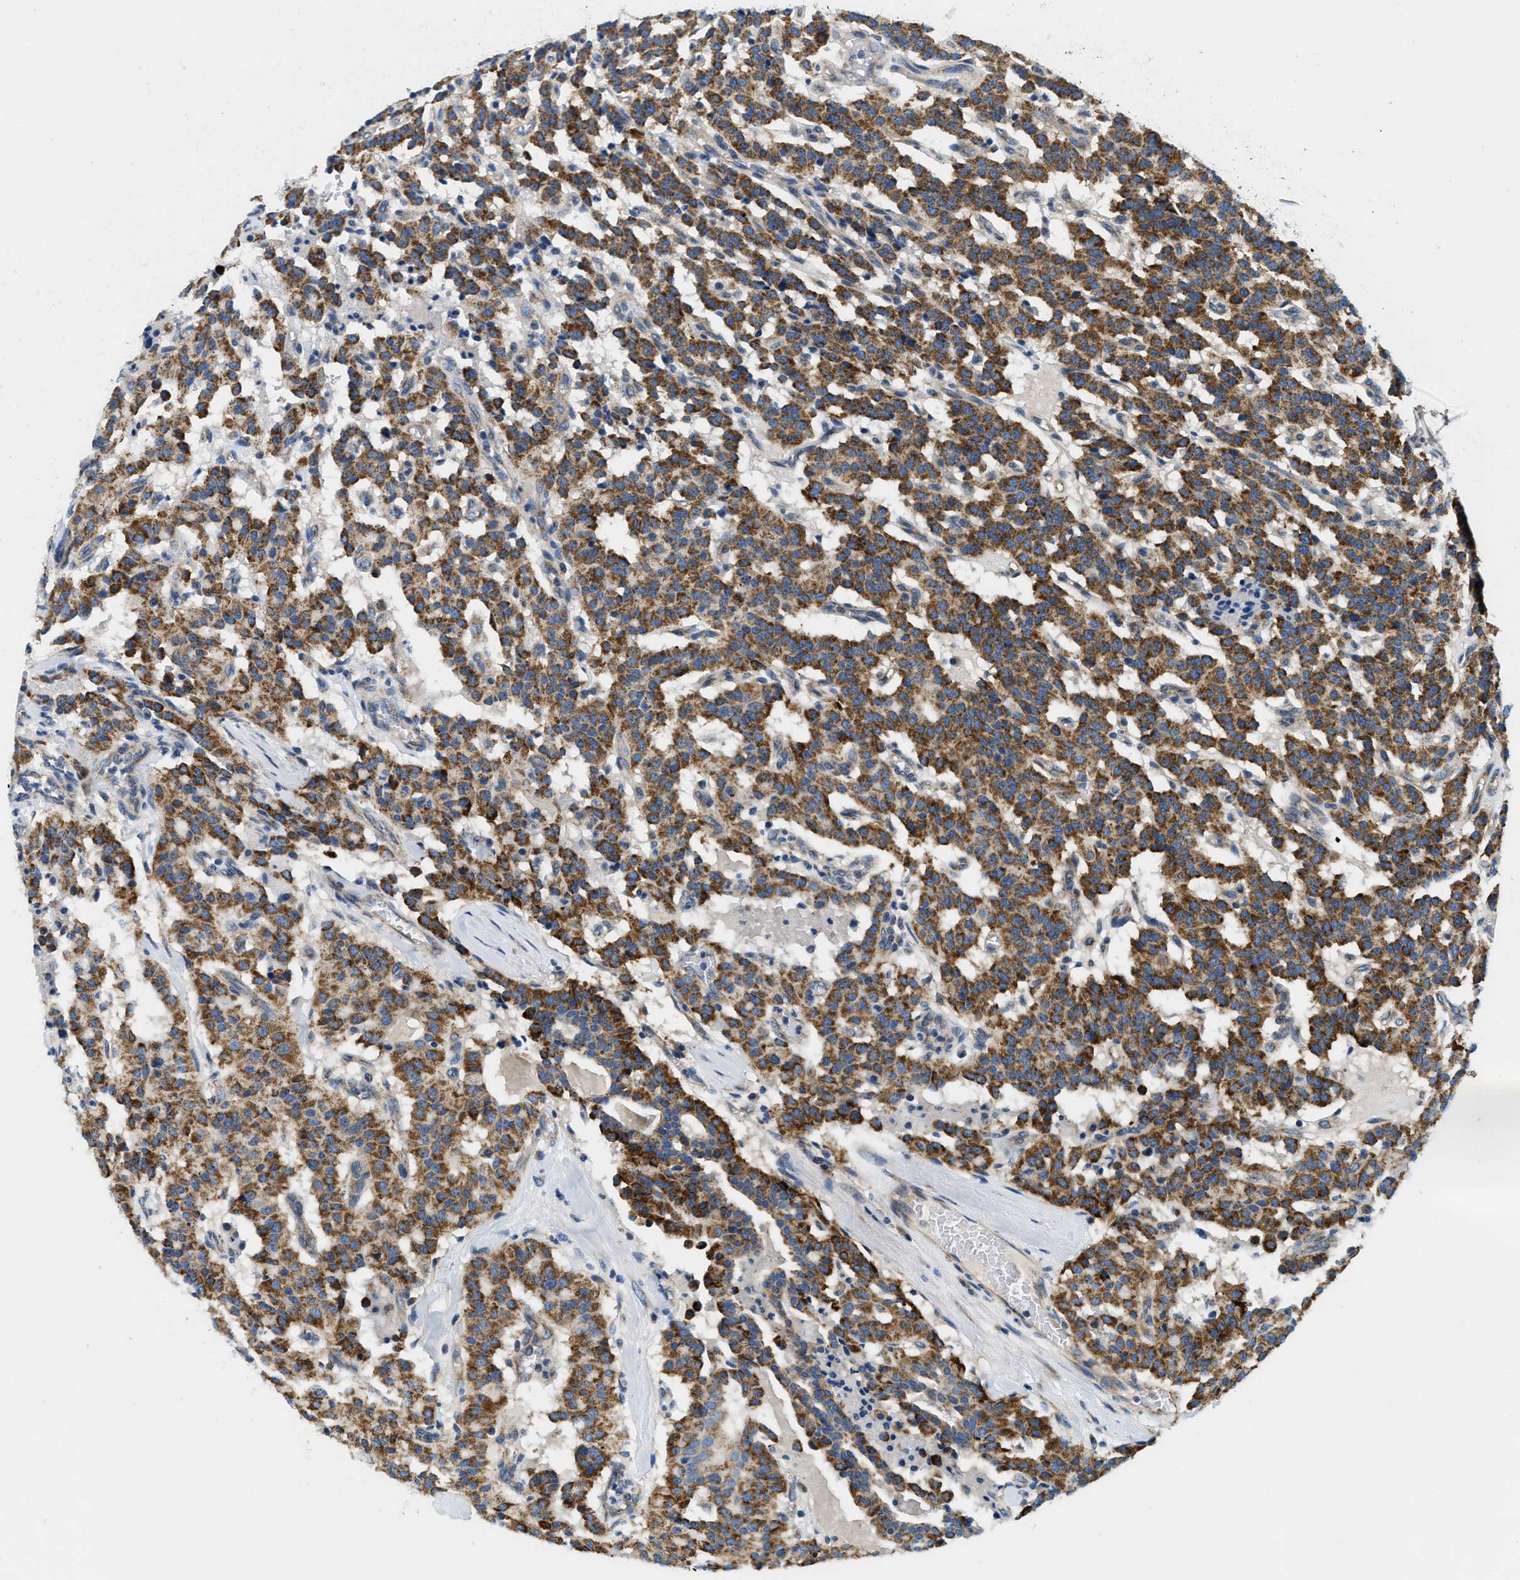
{"staining": {"intensity": "strong", "quantity": ">75%", "location": "cytoplasmic/membranous"}, "tissue": "carcinoid", "cell_type": "Tumor cells", "image_type": "cancer", "snomed": [{"axis": "morphology", "description": "Carcinoid, malignant, NOS"}, {"axis": "topography", "description": "Lung"}], "caption": "This is a photomicrograph of immunohistochemistry (IHC) staining of carcinoid, which shows strong expression in the cytoplasmic/membranous of tumor cells.", "gene": "SAMD4B", "patient": {"sex": "male", "age": 30}}